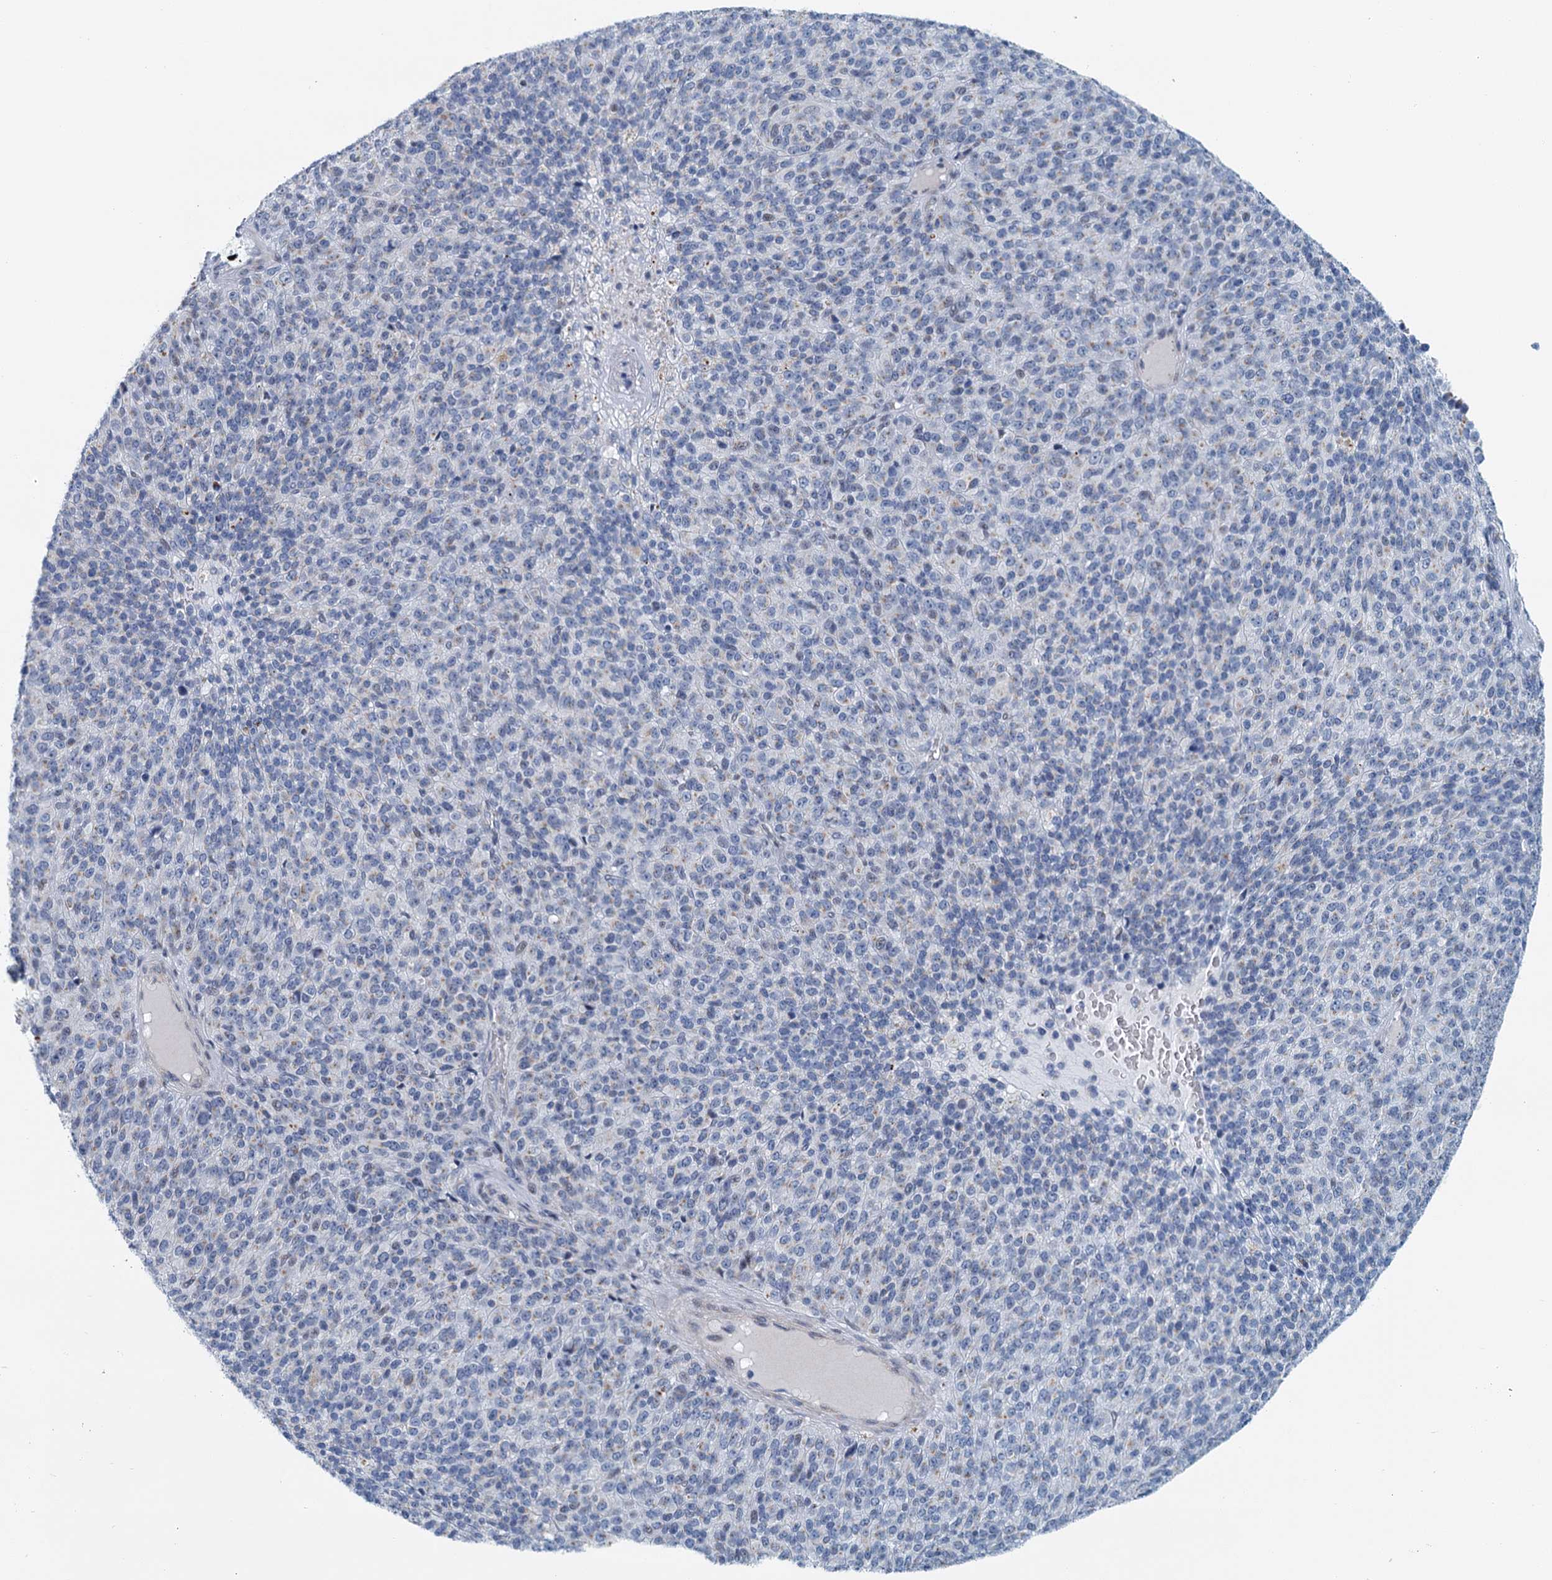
{"staining": {"intensity": "weak", "quantity": "25%-75%", "location": "cytoplasmic/membranous"}, "tissue": "melanoma", "cell_type": "Tumor cells", "image_type": "cancer", "snomed": [{"axis": "morphology", "description": "Malignant melanoma, Metastatic site"}, {"axis": "topography", "description": "Brain"}], "caption": "Tumor cells demonstrate weak cytoplasmic/membranous expression in approximately 25%-75% of cells in melanoma. (IHC, brightfield microscopy, high magnification).", "gene": "ZNF527", "patient": {"sex": "female", "age": 56}}